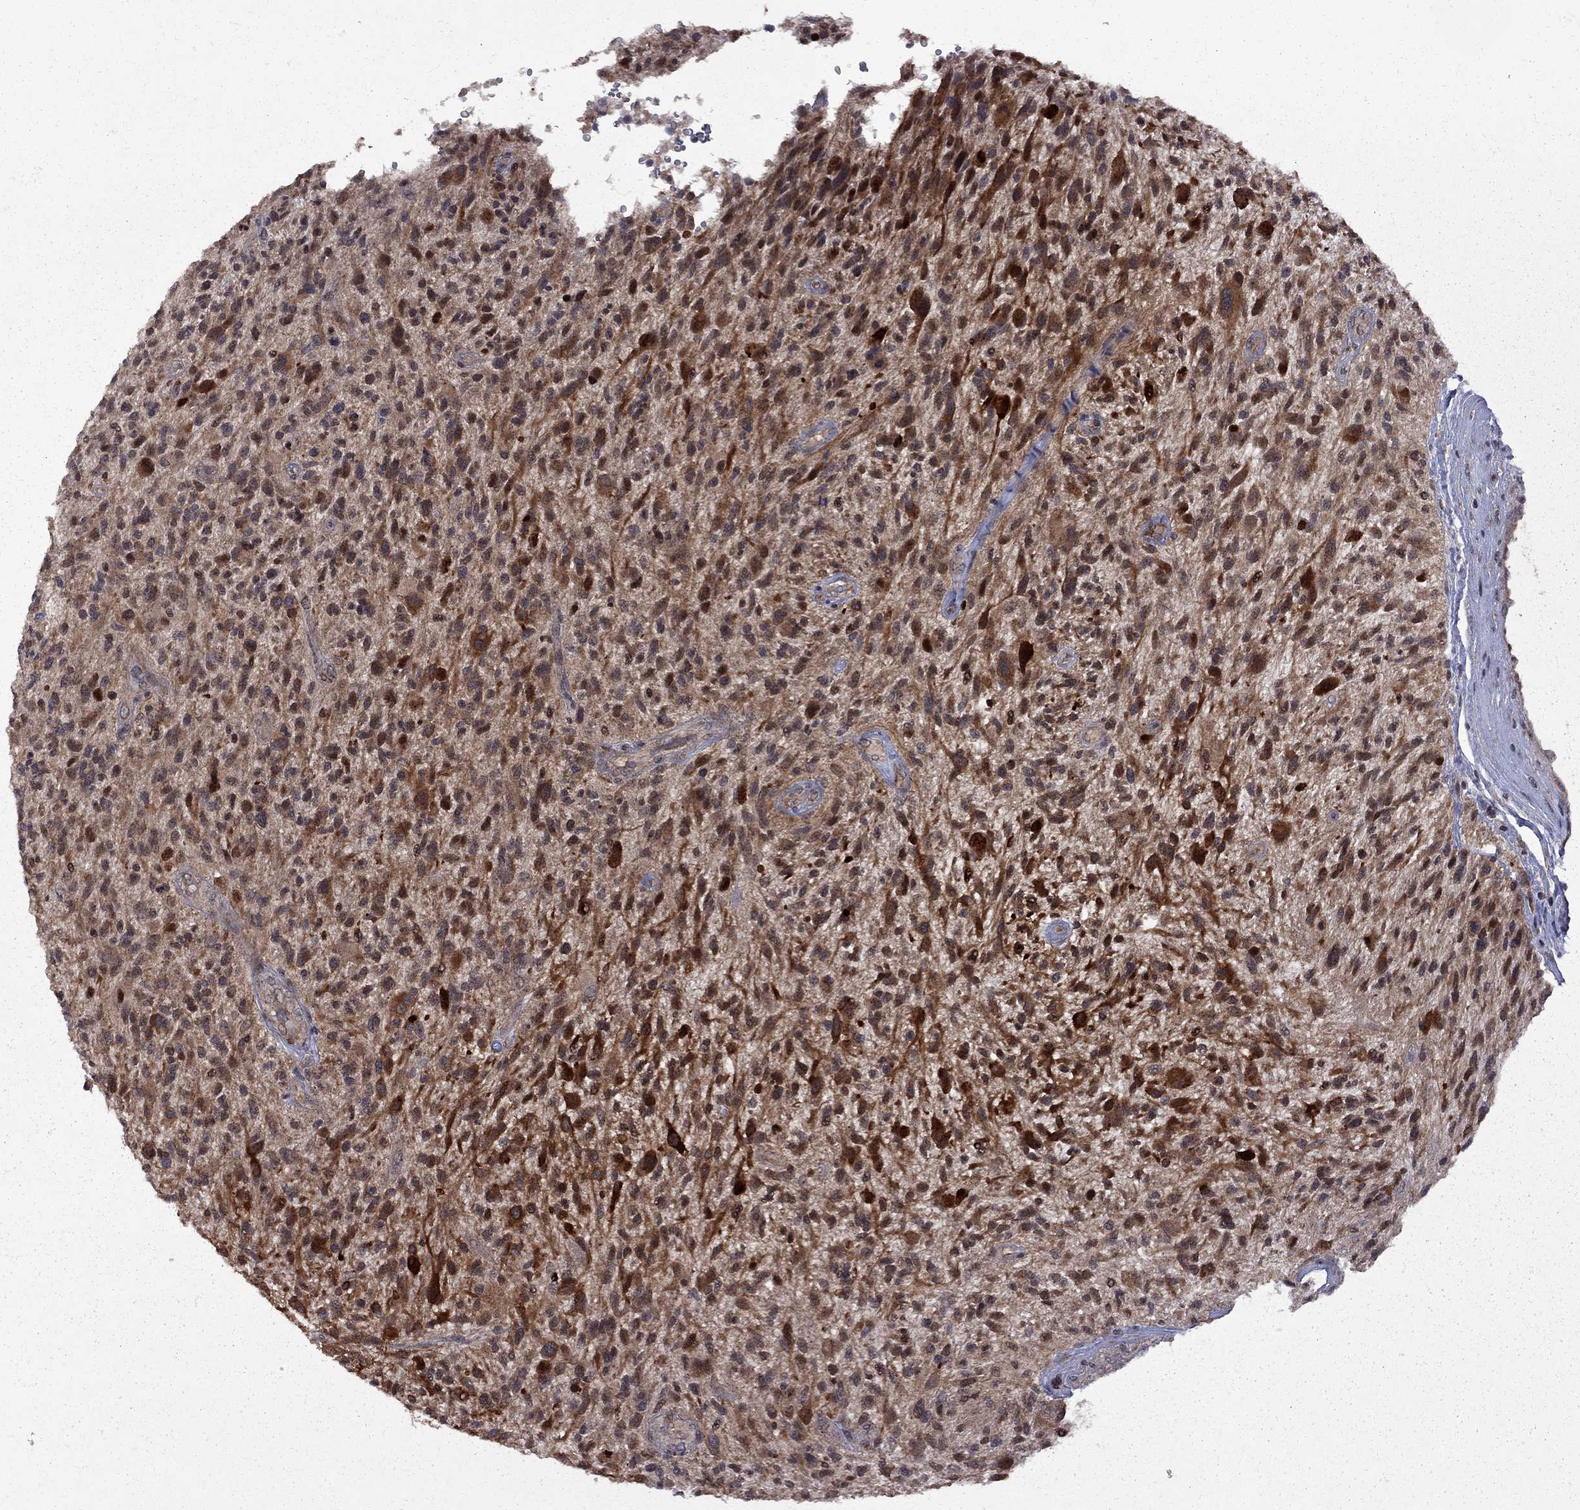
{"staining": {"intensity": "strong", "quantity": "25%-75%", "location": "cytoplasmic/membranous"}, "tissue": "glioma", "cell_type": "Tumor cells", "image_type": "cancer", "snomed": [{"axis": "morphology", "description": "Glioma, malignant, High grade"}, {"axis": "topography", "description": "Brain"}], "caption": "This is a histology image of IHC staining of glioma, which shows strong staining in the cytoplasmic/membranous of tumor cells.", "gene": "IPP", "patient": {"sex": "male", "age": 47}}